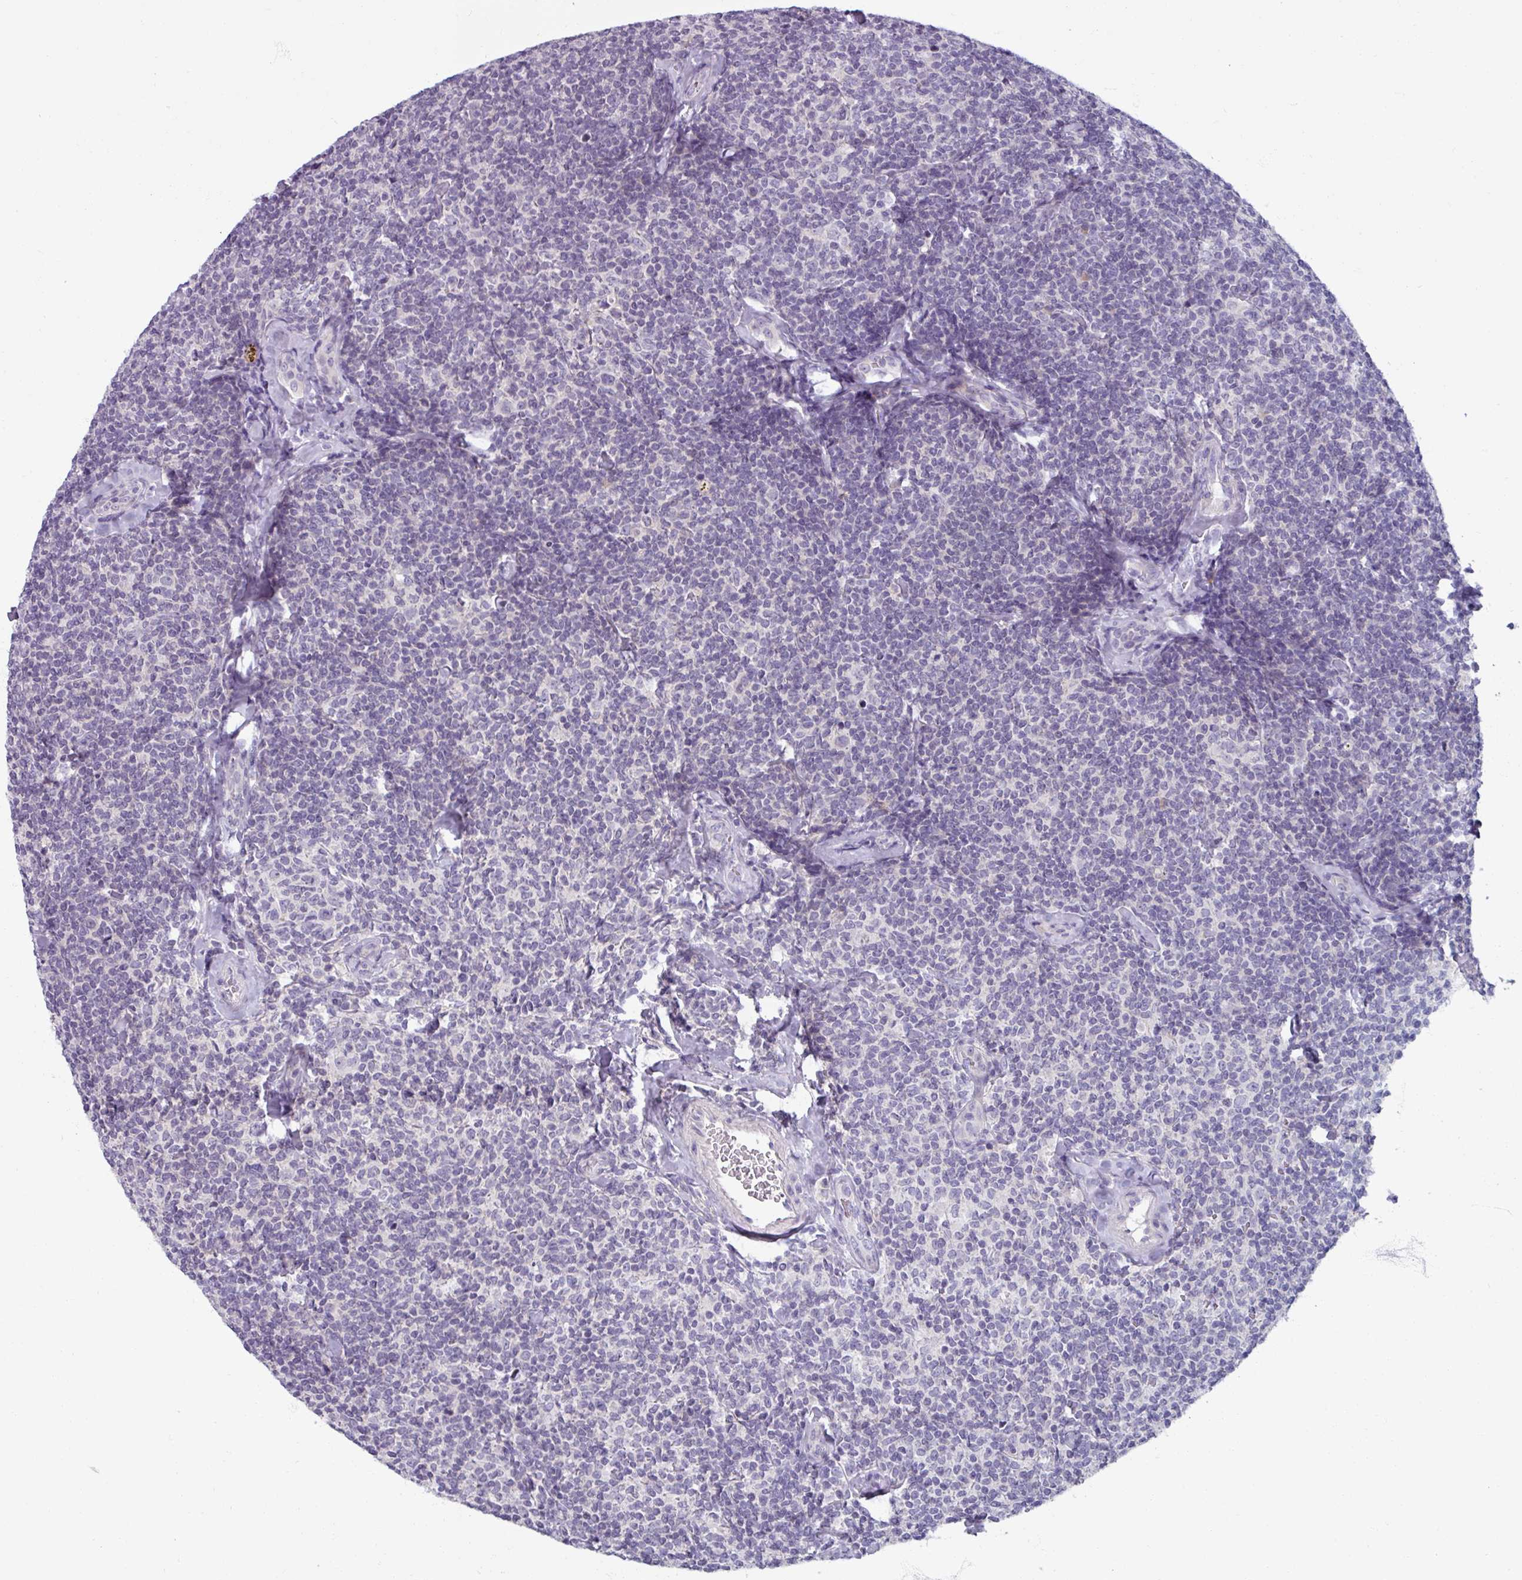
{"staining": {"intensity": "negative", "quantity": "none", "location": "none"}, "tissue": "lymphoma", "cell_type": "Tumor cells", "image_type": "cancer", "snomed": [{"axis": "morphology", "description": "Malignant lymphoma, non-Hodgkin's type, Low grade"}, {"axis": "topography", "description": "Lymph node"}], "caption": "Protein analysis of lymphoma displays no significant staining in tumor cells. (Stains: DAB immunohistochemistry (IHC) with hematoxylin counter stain, Microscopy: brightfield microscopy at high magnification).", "gene": "SMIM11", "patient": {"sex": "female", "age": 56}}